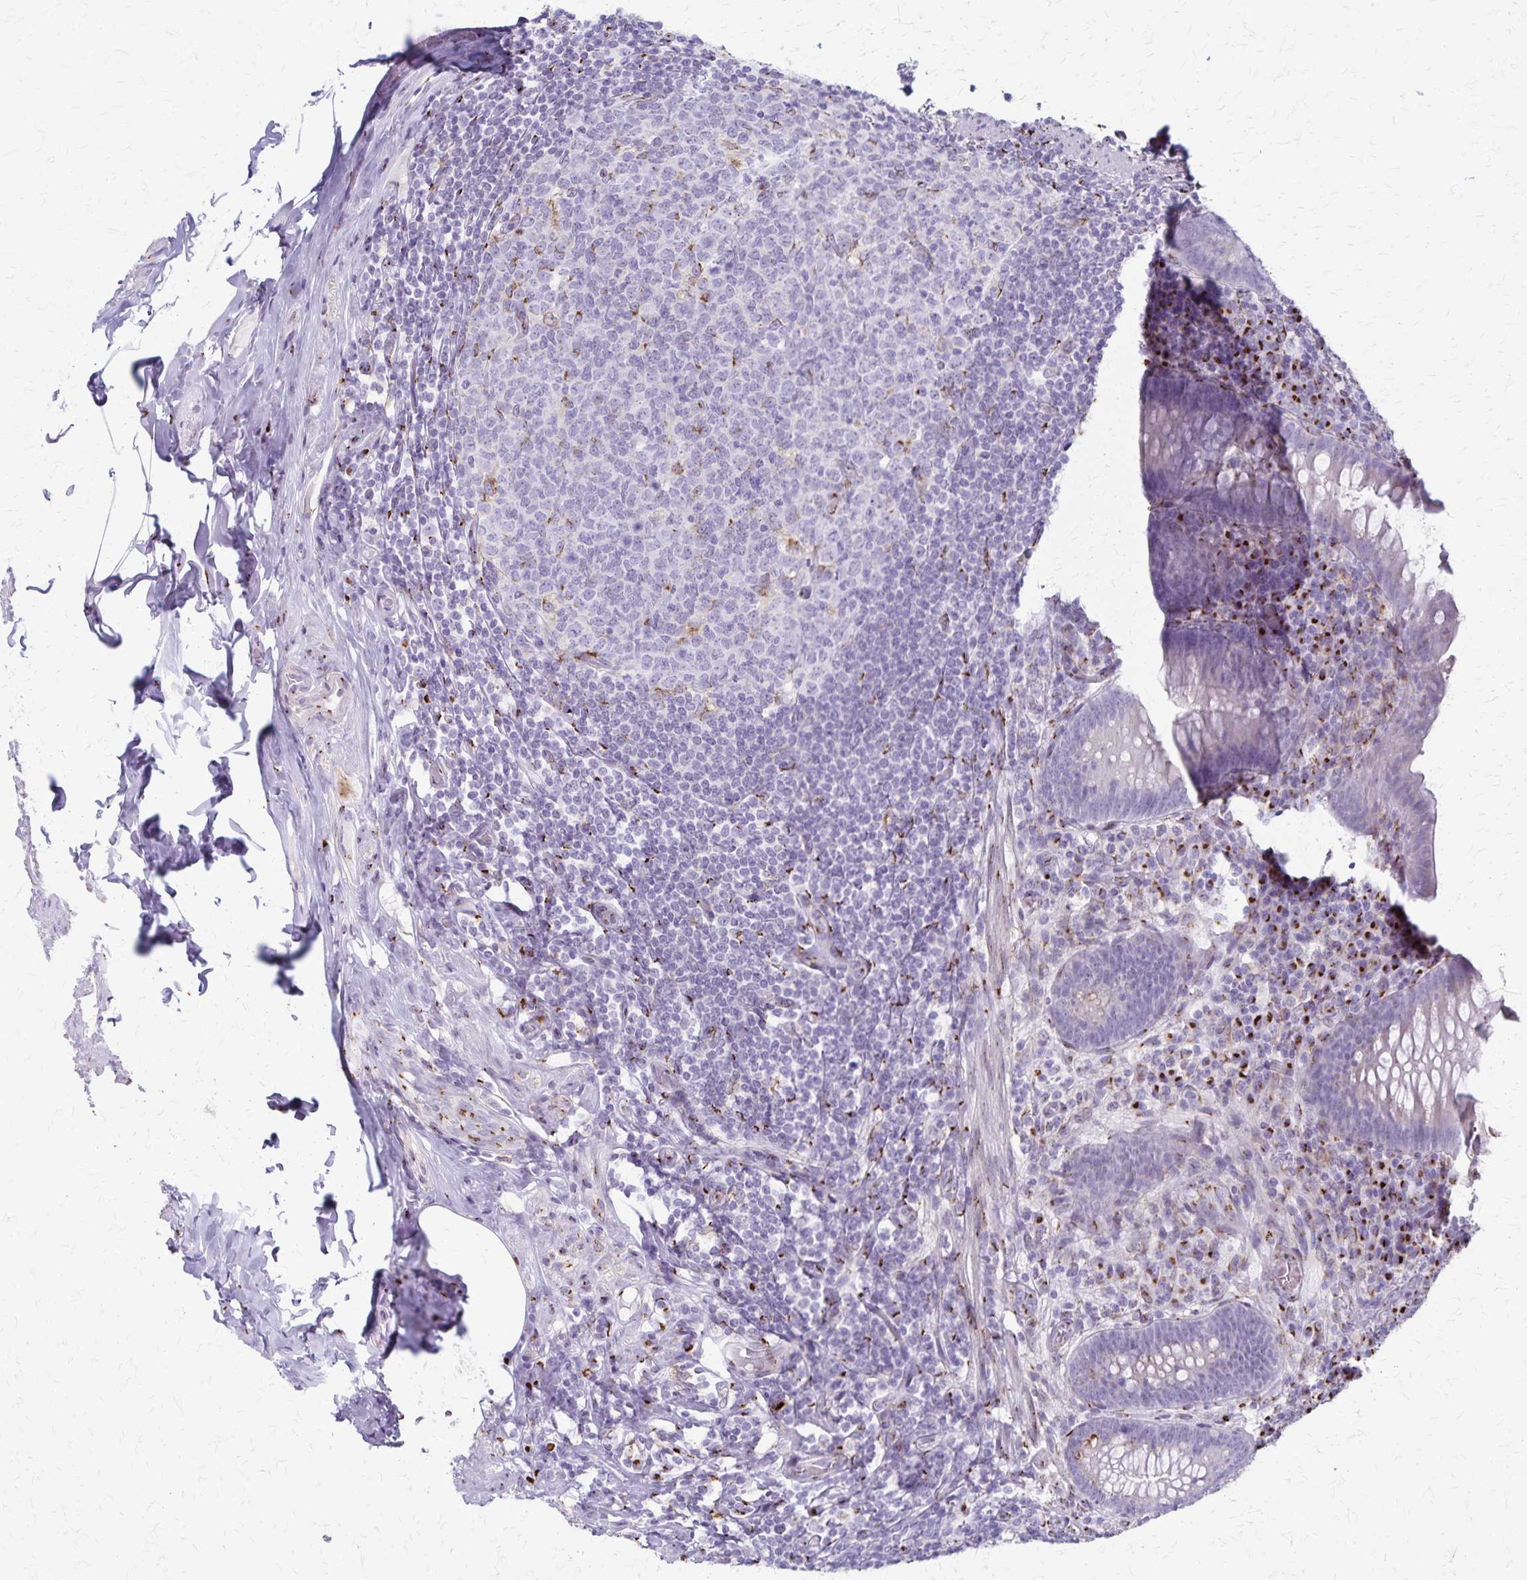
{"staining": {"intensity": "negative", "quantity": "none", "location": "none"}, "tissue": "appendix", "cell_type": "Glandular cells", "image_type": "normal", "snomed": [{"axis": "morphology", "description": "Normal tissue, NOS"}, {"axis": "topography", "description": "Appendix"}], "caption": "Immunohistochemistry (IHC) histopathology image of benign appendix stained for a protein (brown), which demonstrates no positivity in glandular cells. (DAB (3,3'-diaminobenzidine) immunohistochemistry (IHC) visualized using brightfield microscopy, high magnification).", "gene": "MCFD2", "patient": {"sex": "male", "age": 71}}